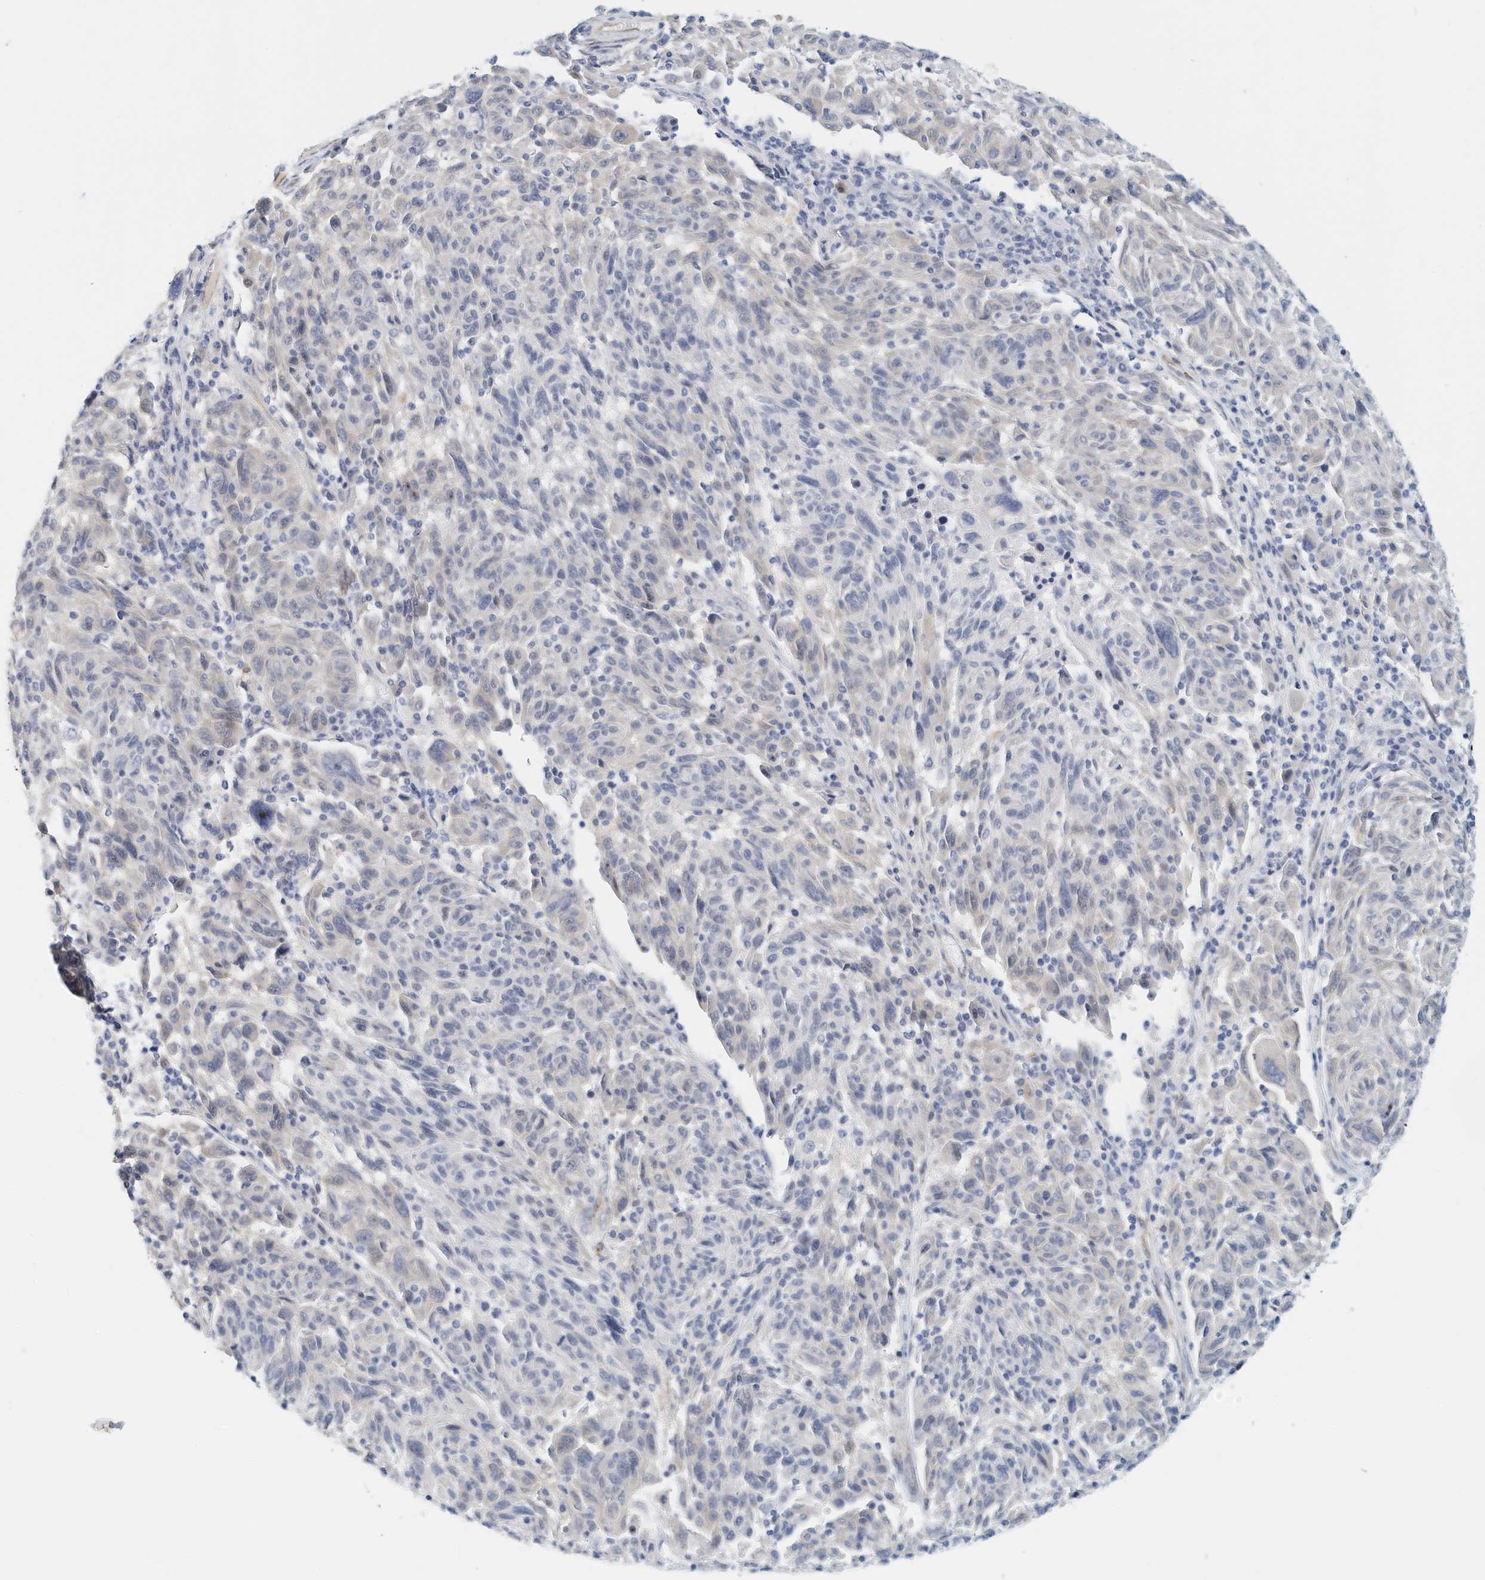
{"staining": {"intensity": "negative", "quantity": "none", "location": "none"}, "tissue": "melanoma", "cell_type": "Tumor cells", "image_type": "cancer", "snomed": [{"axis": "morphology", "description": "Malignant melanoma, NOS"}, {"axis": "topography", "description": "Skin"}], "caption": "IHC image of neoplastic tissue: human malignant melanoma stained with DAB (3,3'-diaminobenzidine) shows no significant protein expression in tumor cells.", "gene": "ARHGAP28", "patient": {"sex": "male", "age": 53}}